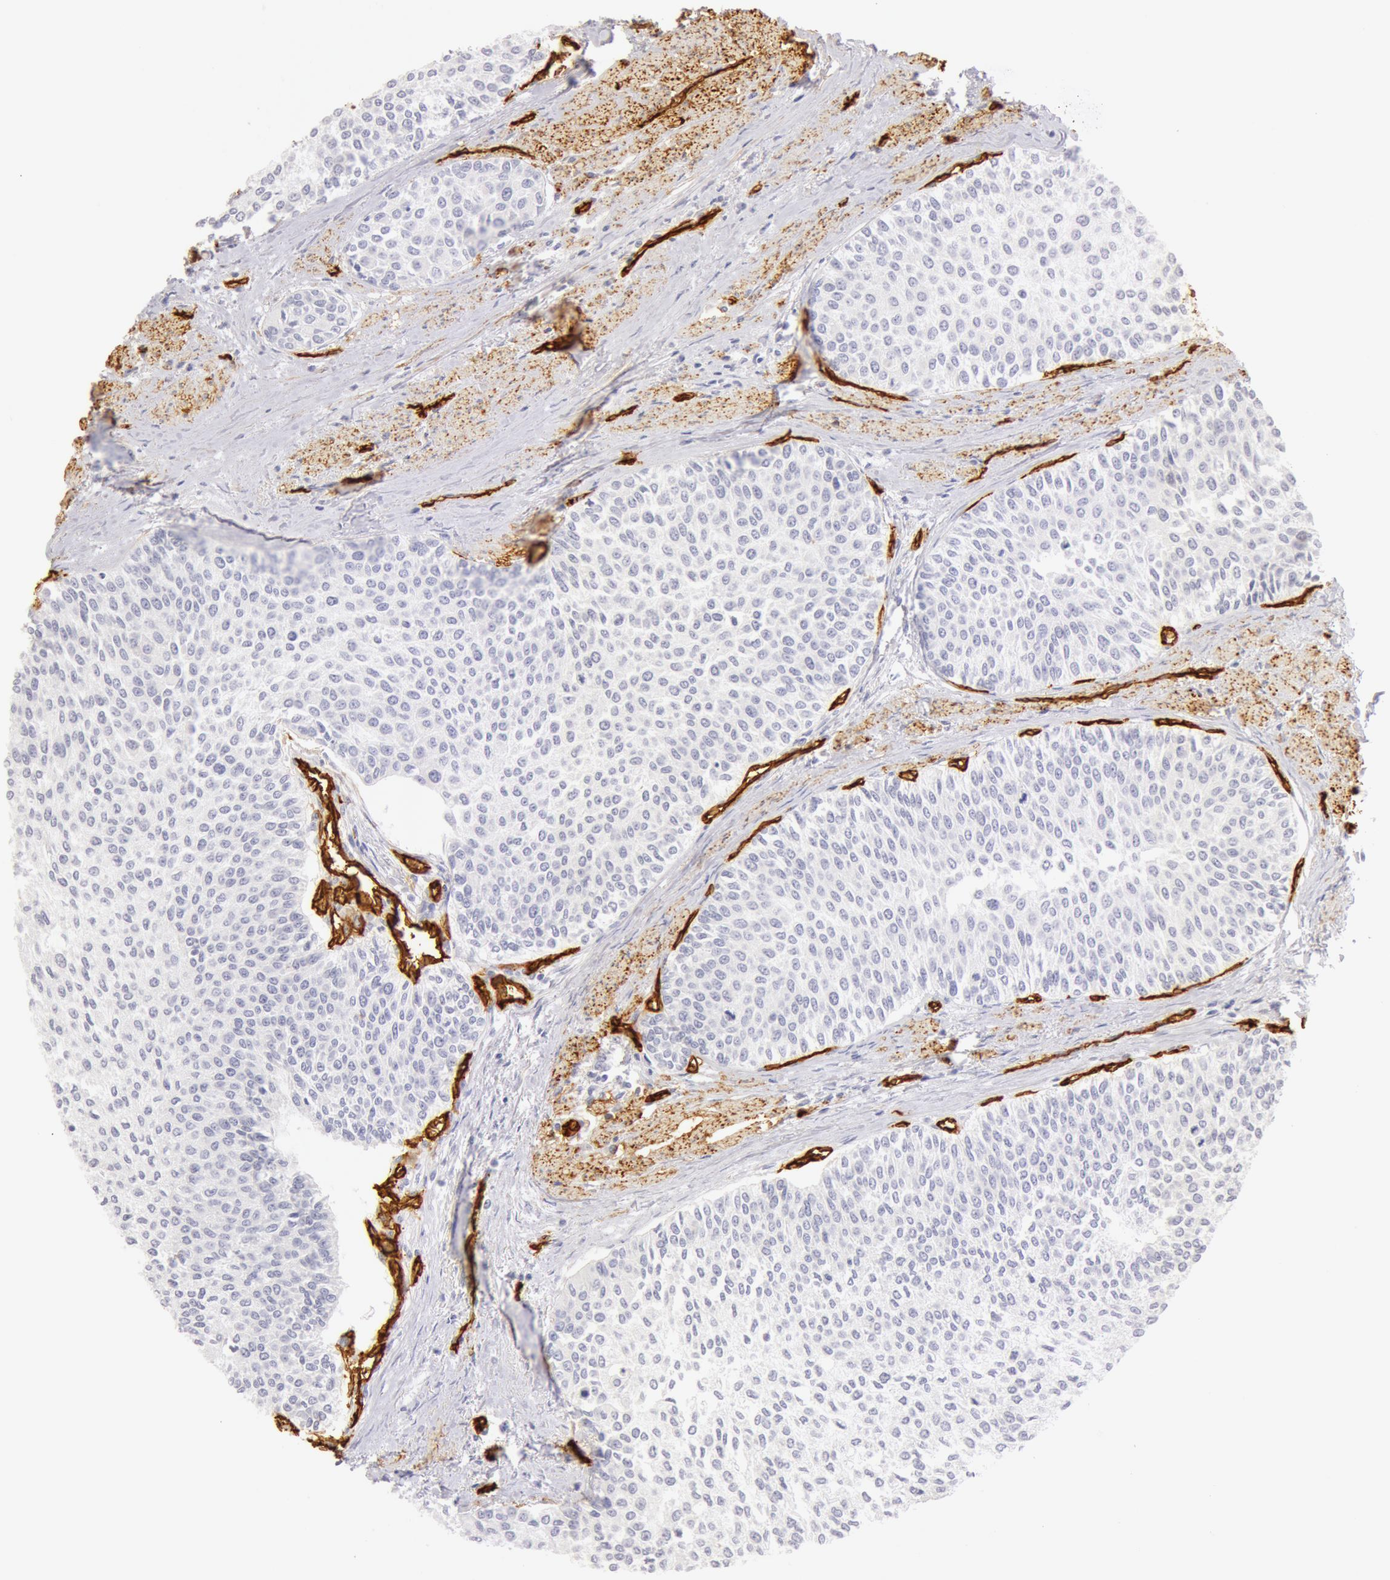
{"staining": {"intensity": "negative", "quantity": "none", "location": "none"}, "tissue": "urothelial cancer", "cell_type": "Tumor cells", "image_type": "cancer", "snomed": [{"axis": "morphology", "description": "Urothelial carcinoma, Low grade"}, {"axis": "topography", "description": "Urinary bladder"}], "caption": "This is an IHC micrograph of urothelial cancer. There is no expression in tumor cells.", "gene": "AQP1", "patient": {"sex": "female", "age": 73}}